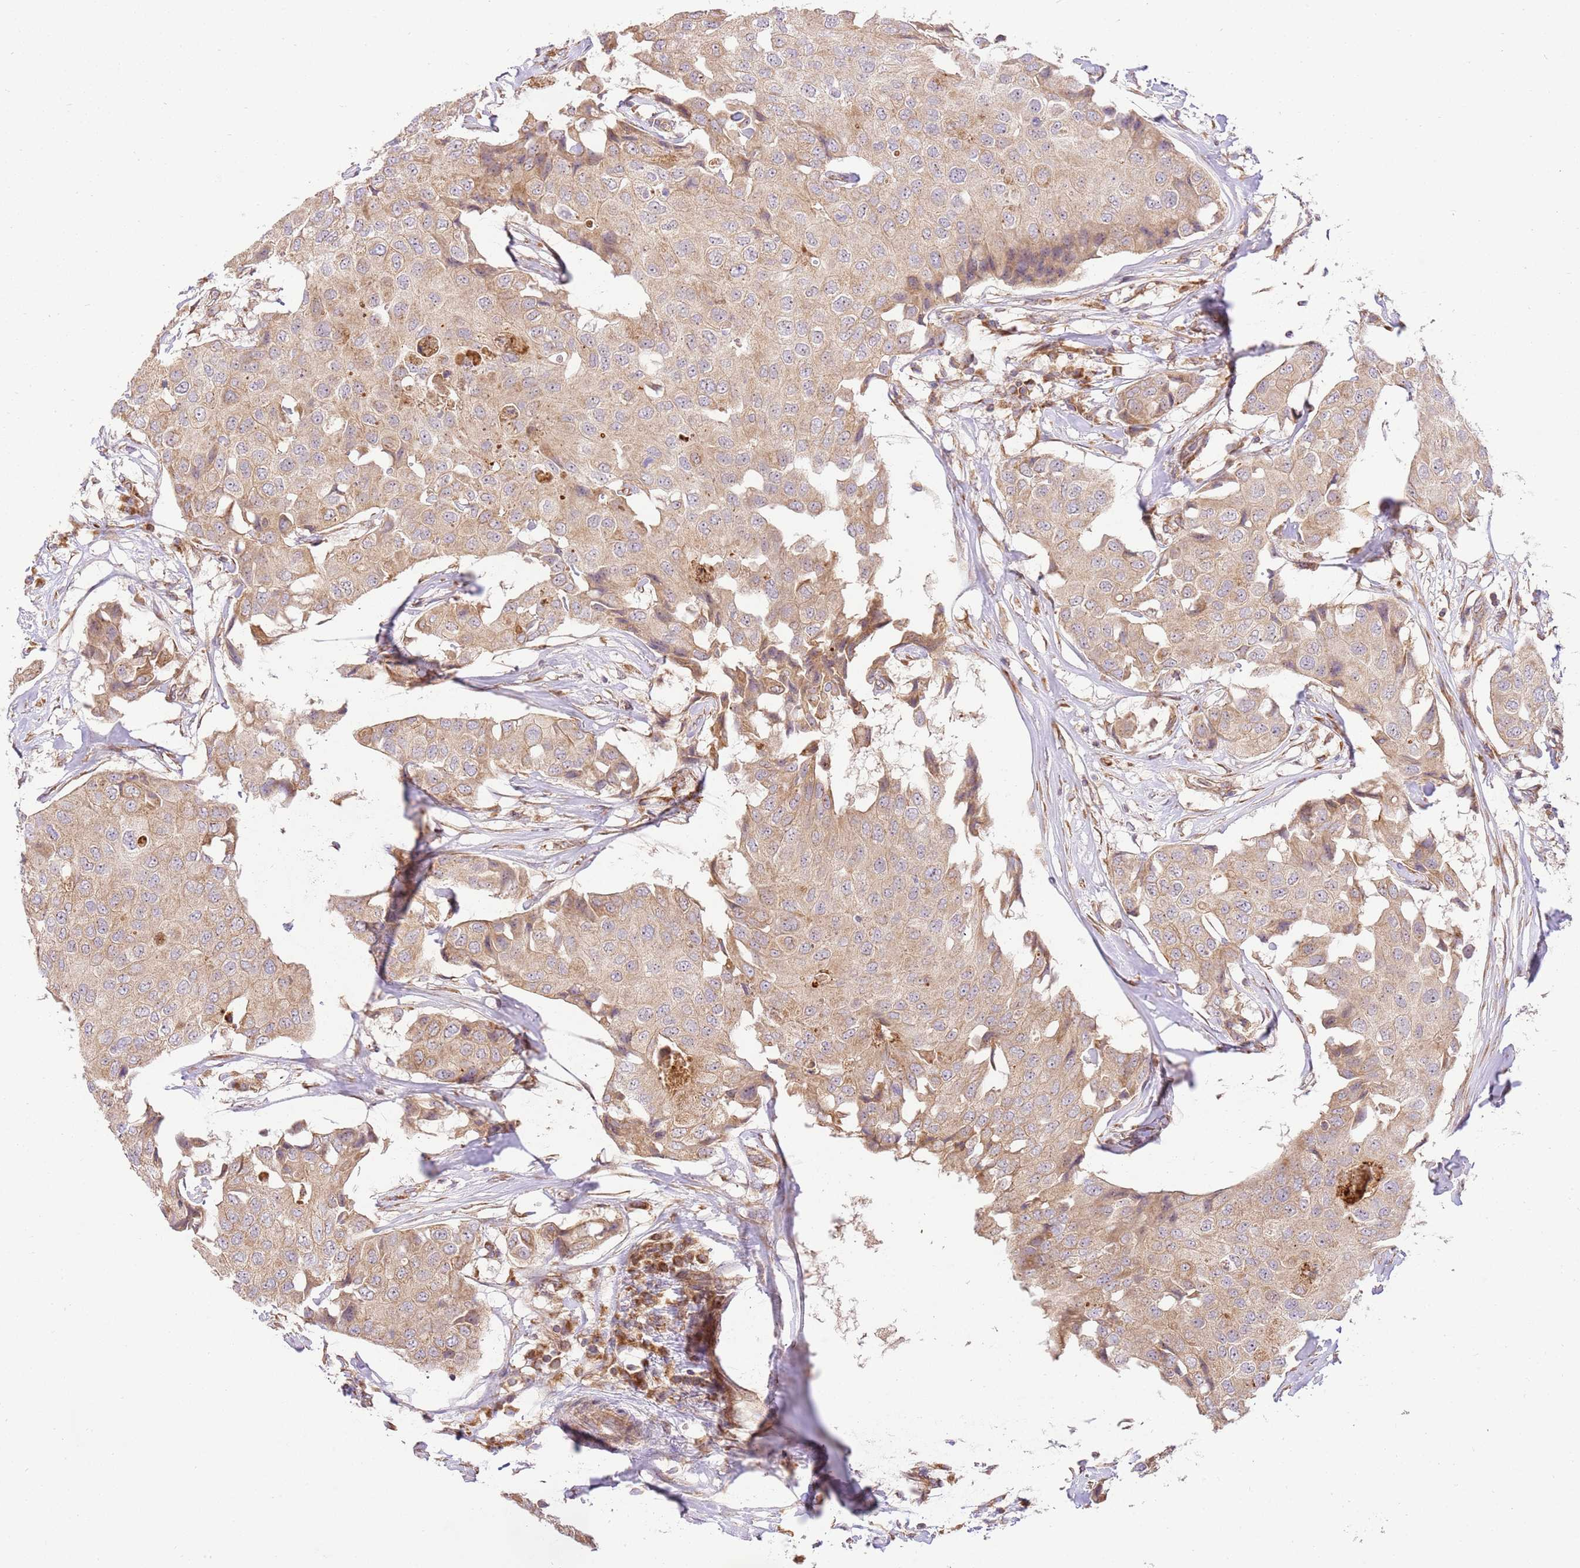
{"staining": {"intensity": "weak", "quantity": "25%-75%", "location": "cytoplasmic/membranous"}, "tissue": "breast cancer", "cell_type": "Tumor cells", "image_type": "cancer", "snomed": [{"axis": "morphology", "description": "Duct carcinoma"}, {"axis": "topography", "description": "Breast"}], "caption": "The micrograph reveals a brown stain indicating the presence of a protein in the cytoplasmic/membranous of tumor cells in breast cancer. The staining was performed using DAB (3,3'-diaminobenzidine) to visualize the protein expression in brown, while the nuclei were stained in blue with hematoxylin (Magnification: 20x).", "gene": "SPATA2L", "patient": {"sex": "female", "age": 80}}